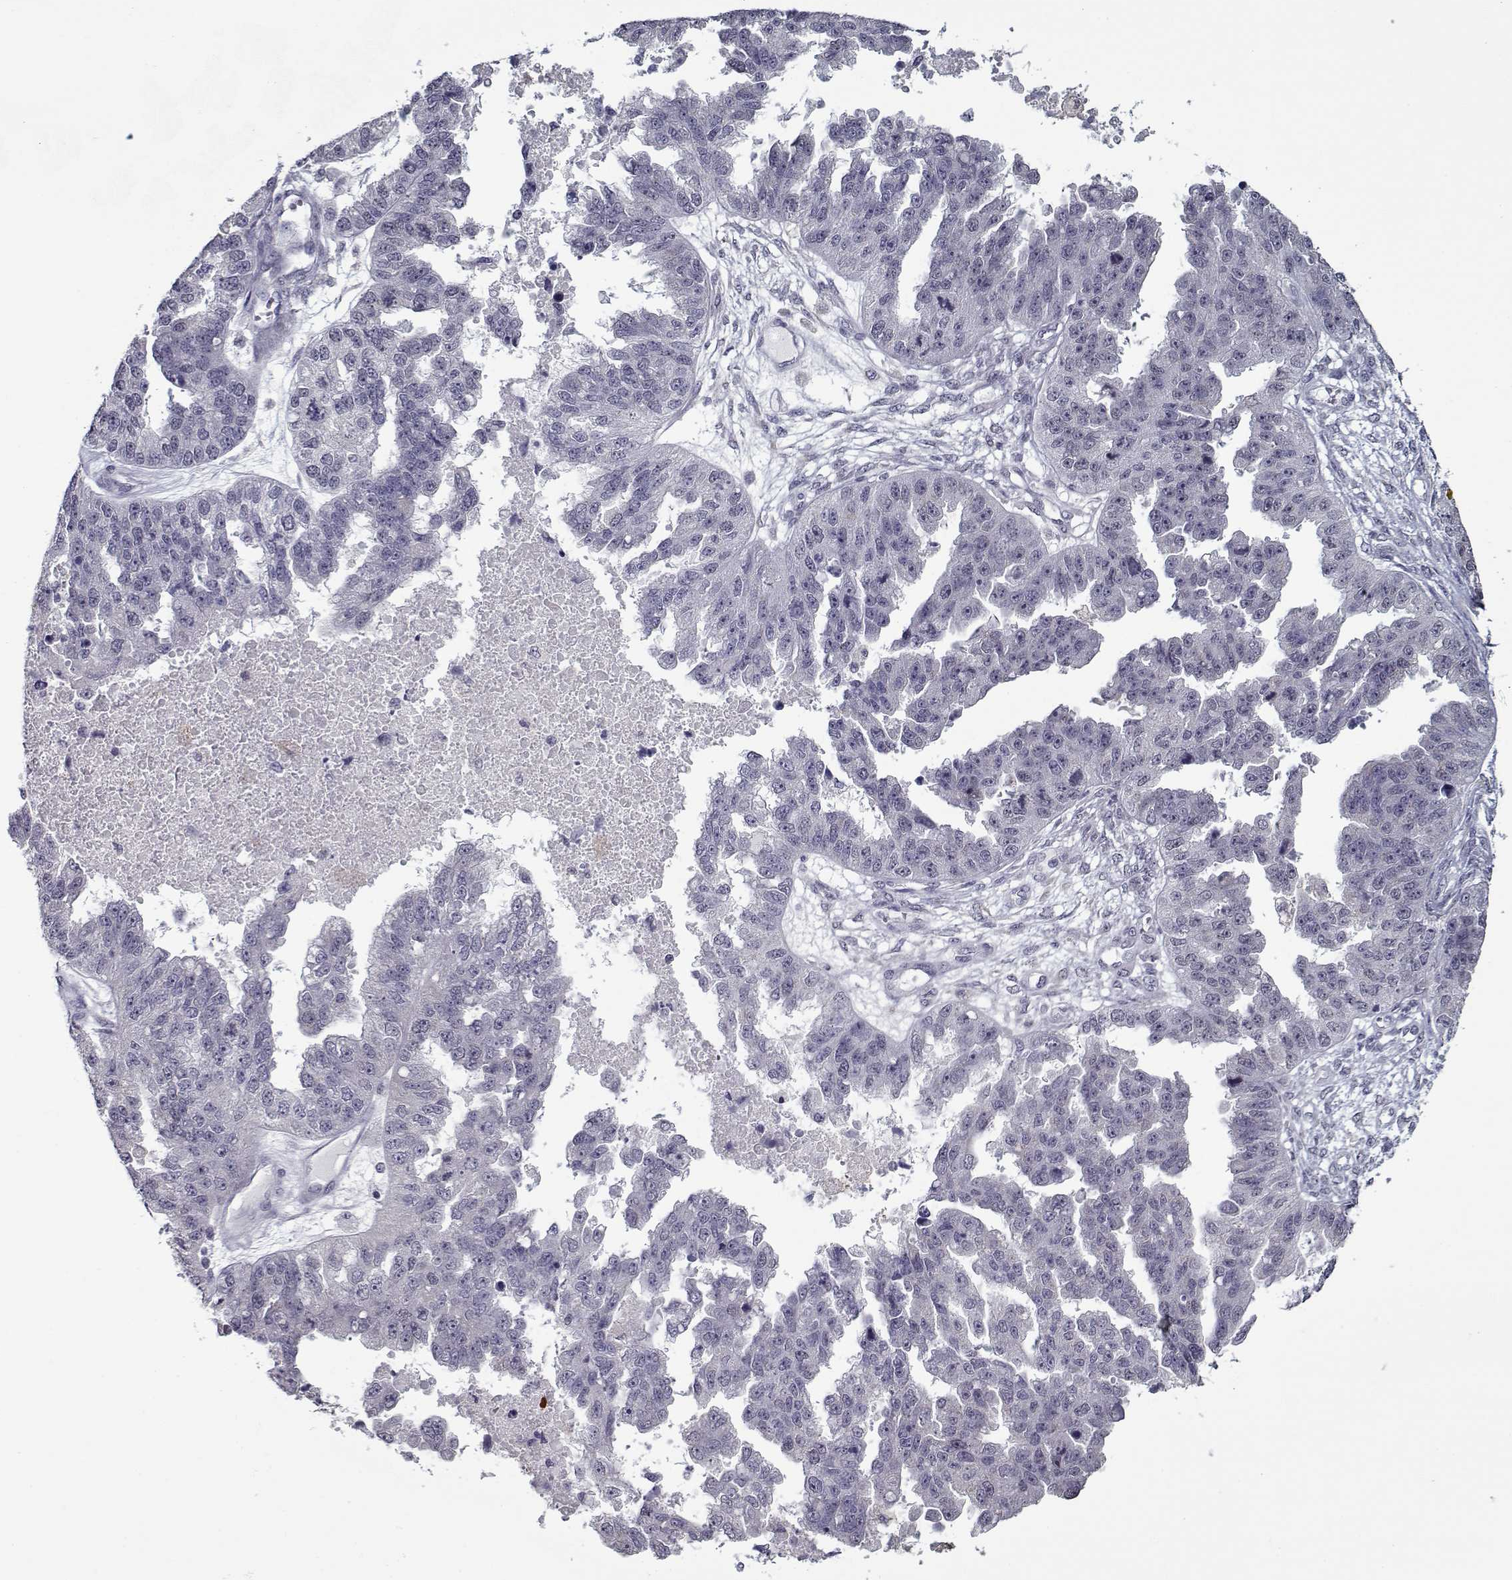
{"staining": {"intensity": "negative", "quantity": "none", "location": "none"}, "tissue": "ovarian cancer", "cell_type": "Tumor cells", "image_type": "cancer", "snomed": [{"axis": "morphology", "description": "Cystadenocarcinoma, serous, NOS"}, {"axis": "topography", "description": "Ovary"}], "caption": "IHC image of neoplastic tissue: human serous cystadenocarcinoma (ovarian) stained with DAB (3,3'-diaminobenzidine) exhibits no significant protein staining in tumor cells.", "gene": "SEC16B", "patient": {"sex": "female", "age": 58}}